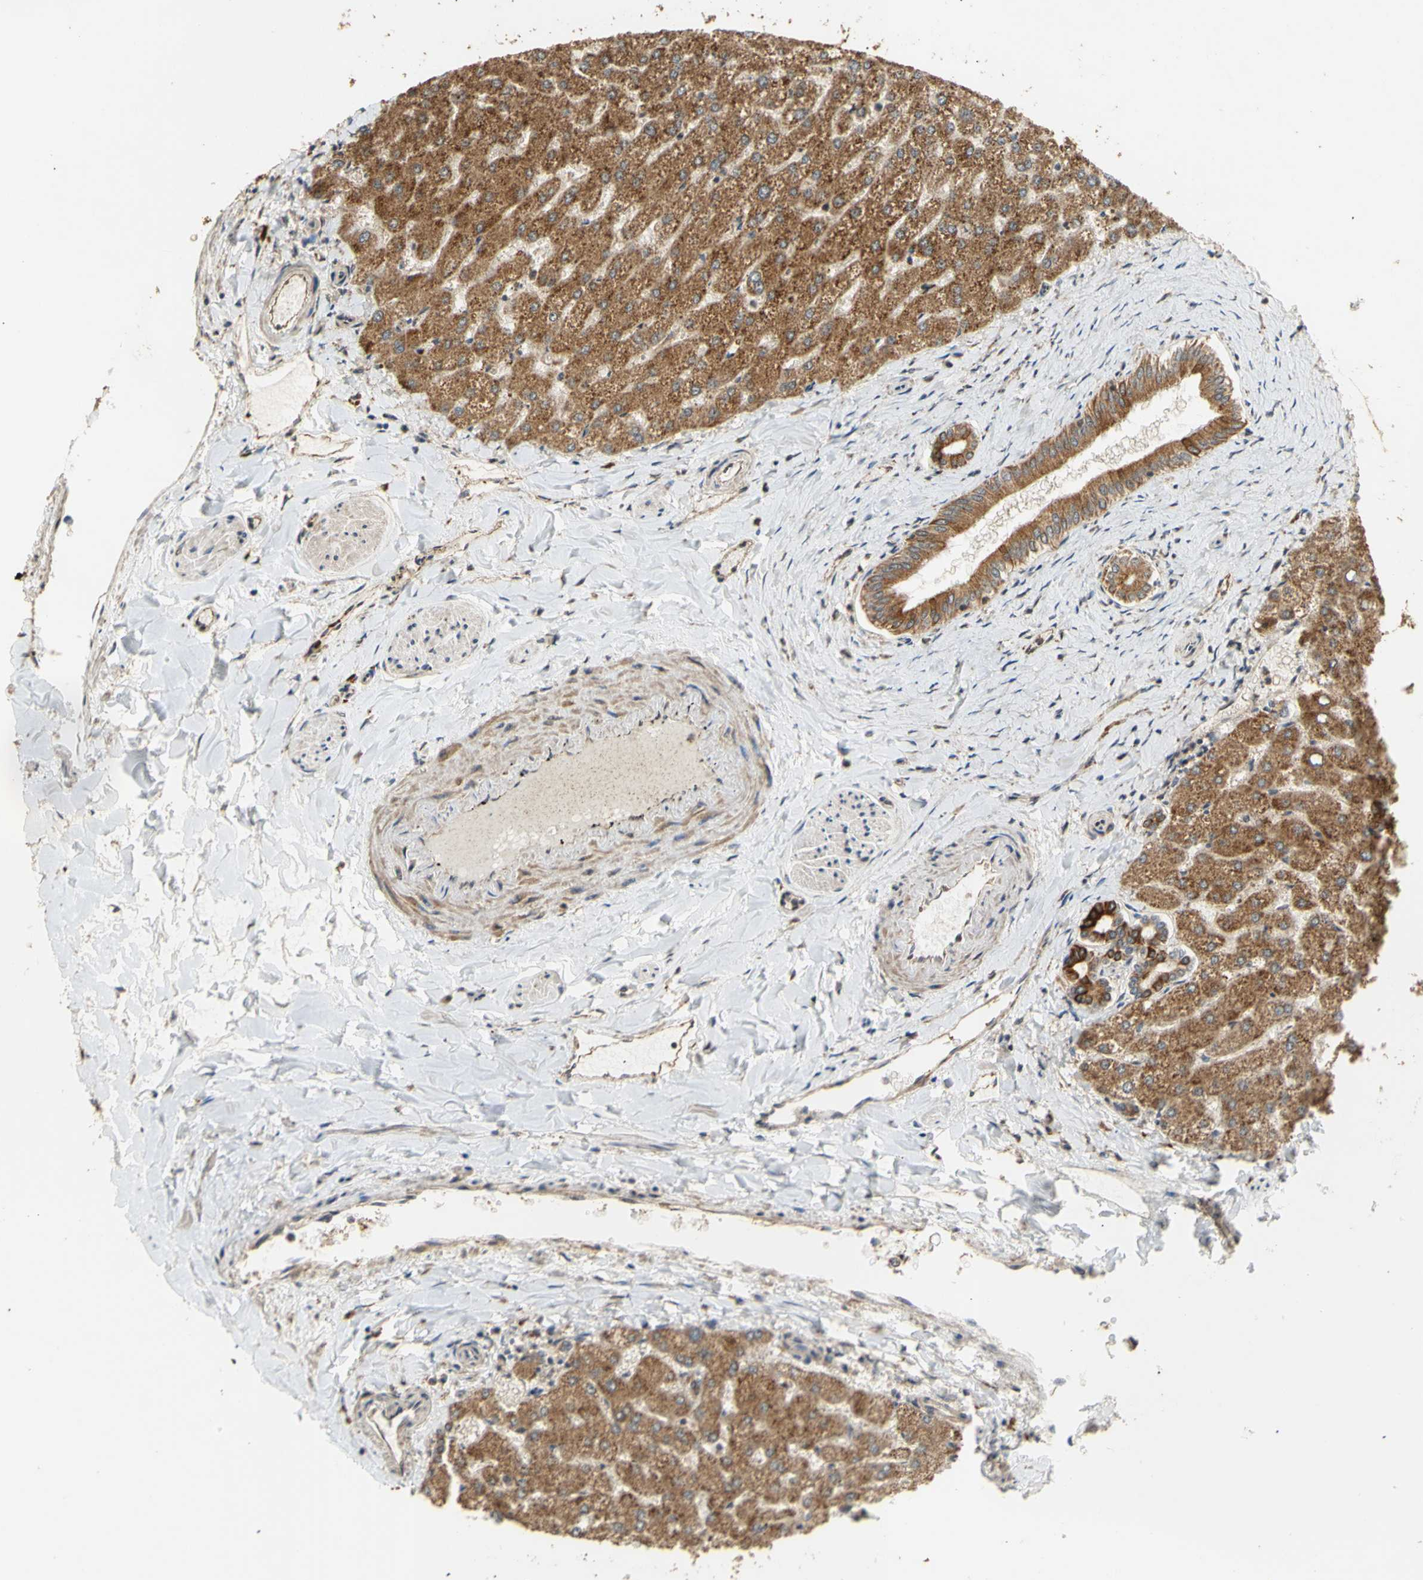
{"staining": {"intensity": "moderate", "quantity": ">75%", "location": "cytoplasmic/membranous"}, "tissue": "liver", "cell_type": "Cholangiocytes", "image_type": "normal", "snomed": [{"axis": "morphology", "description": "Normal tissue, NOS"}, {"axis": "topography", "description": "Liver"}], "caption": "Immunohistochemical staining of benign human liver shows >75% levels of moderate cytoplasmic/membranous protein positivity in approximately >75% of cholangiocytes. The staining is performed using DAB brown chromogen to label protein expression. The nuclei are counter-stained blue using hematoxylin.", "gene": "GTF2E2", "patient": {"sex": "female", "age": 32}}